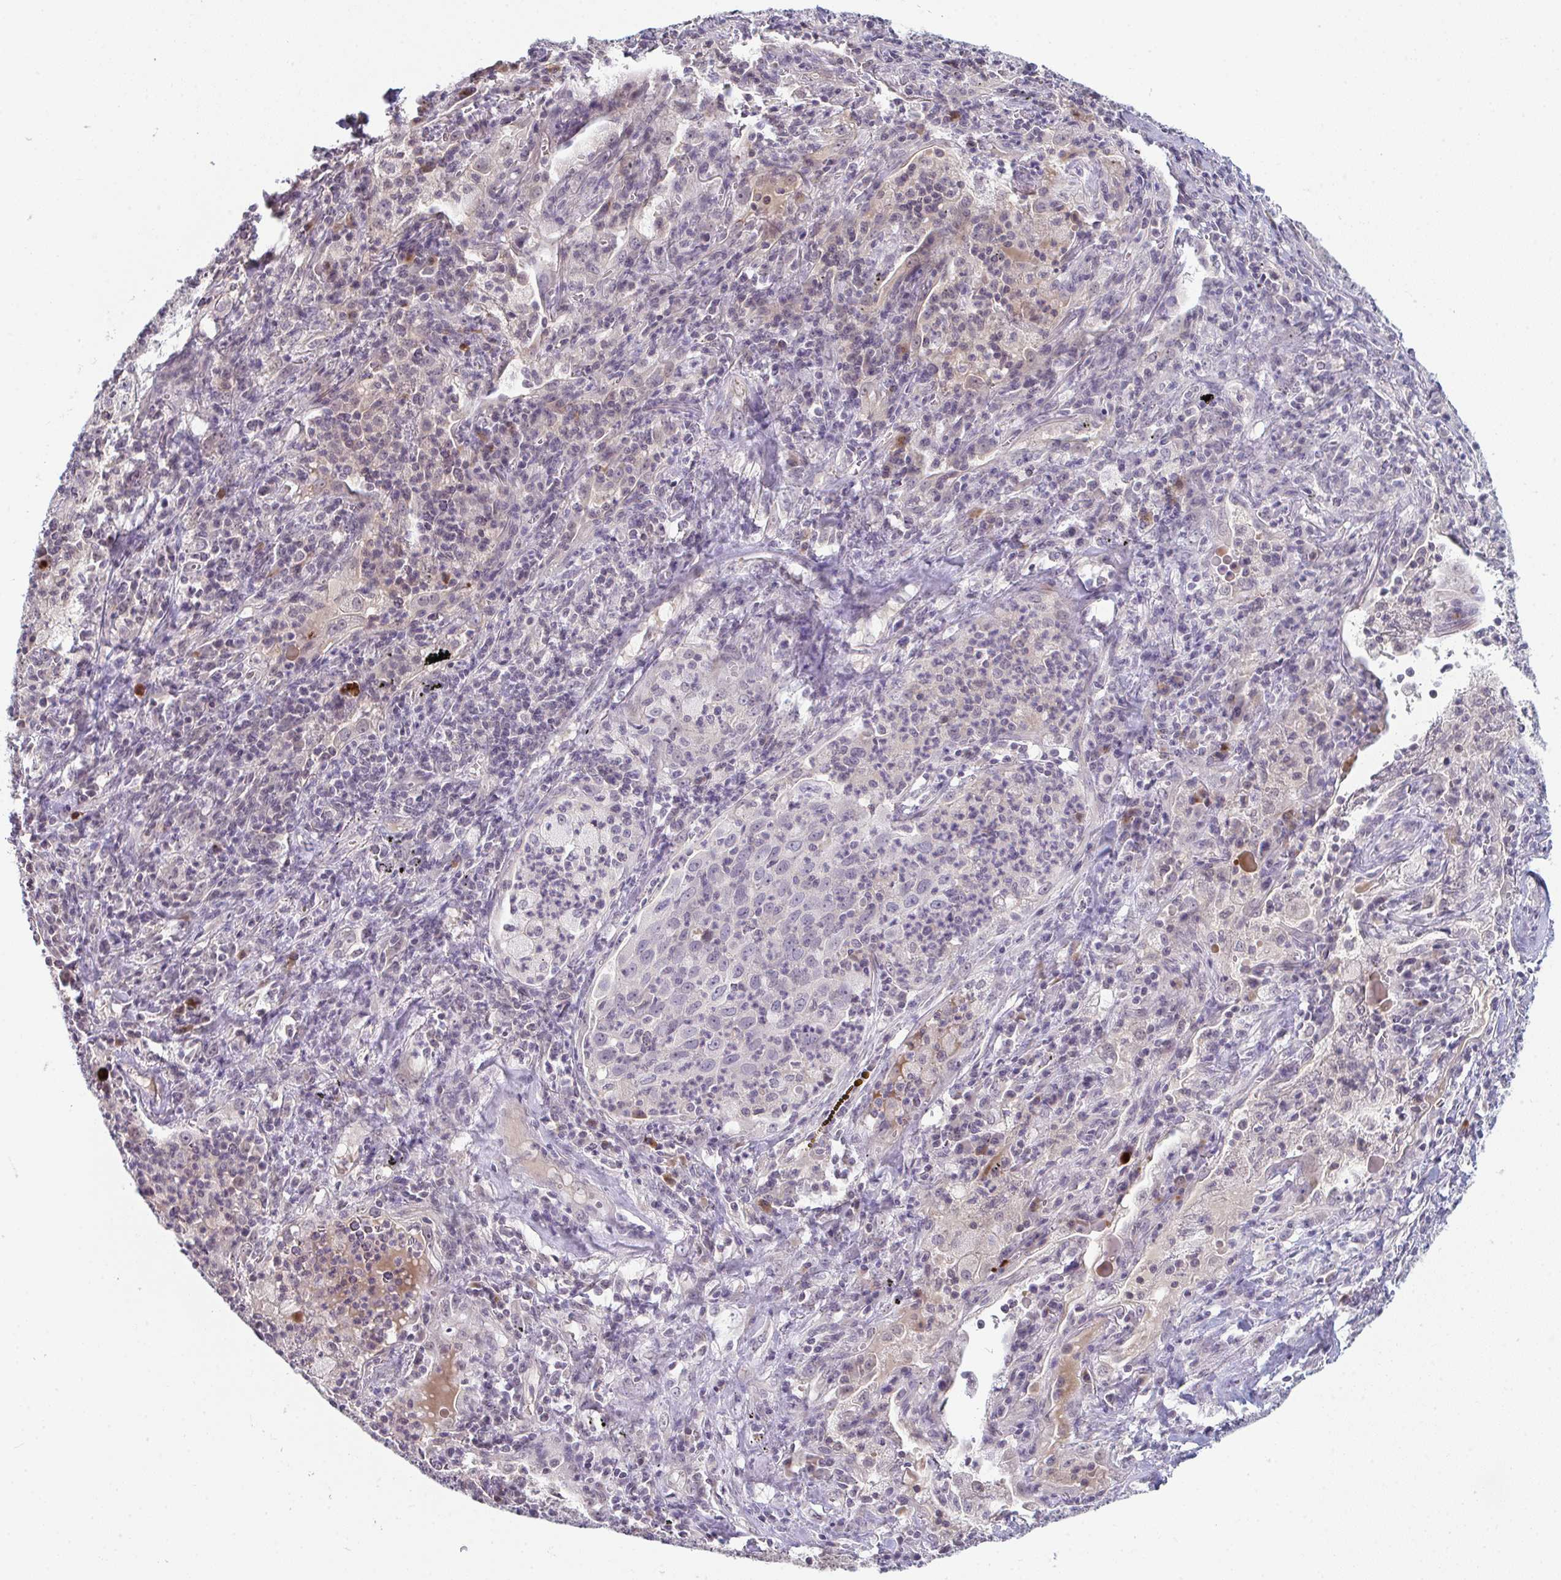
{"staining": {"intensity": "negative", "quantity": "none", "location": "none"}, "tissue": "lung cancer", "cell_type": "Tumor cells", "image_type": "cancer", "snomed": [{"axis": "morphology", "description": "Squamous cell carcinoma, NOS"}, {"axis": "topography", "description": "Lung"}], "caption": "Squamous cell carcinoma (lung) was stained to show a protein in brown. There is no significant expression in tumor cells.", "gene": "ZNF214", "patient": {"sex": "male", "age": 71}}